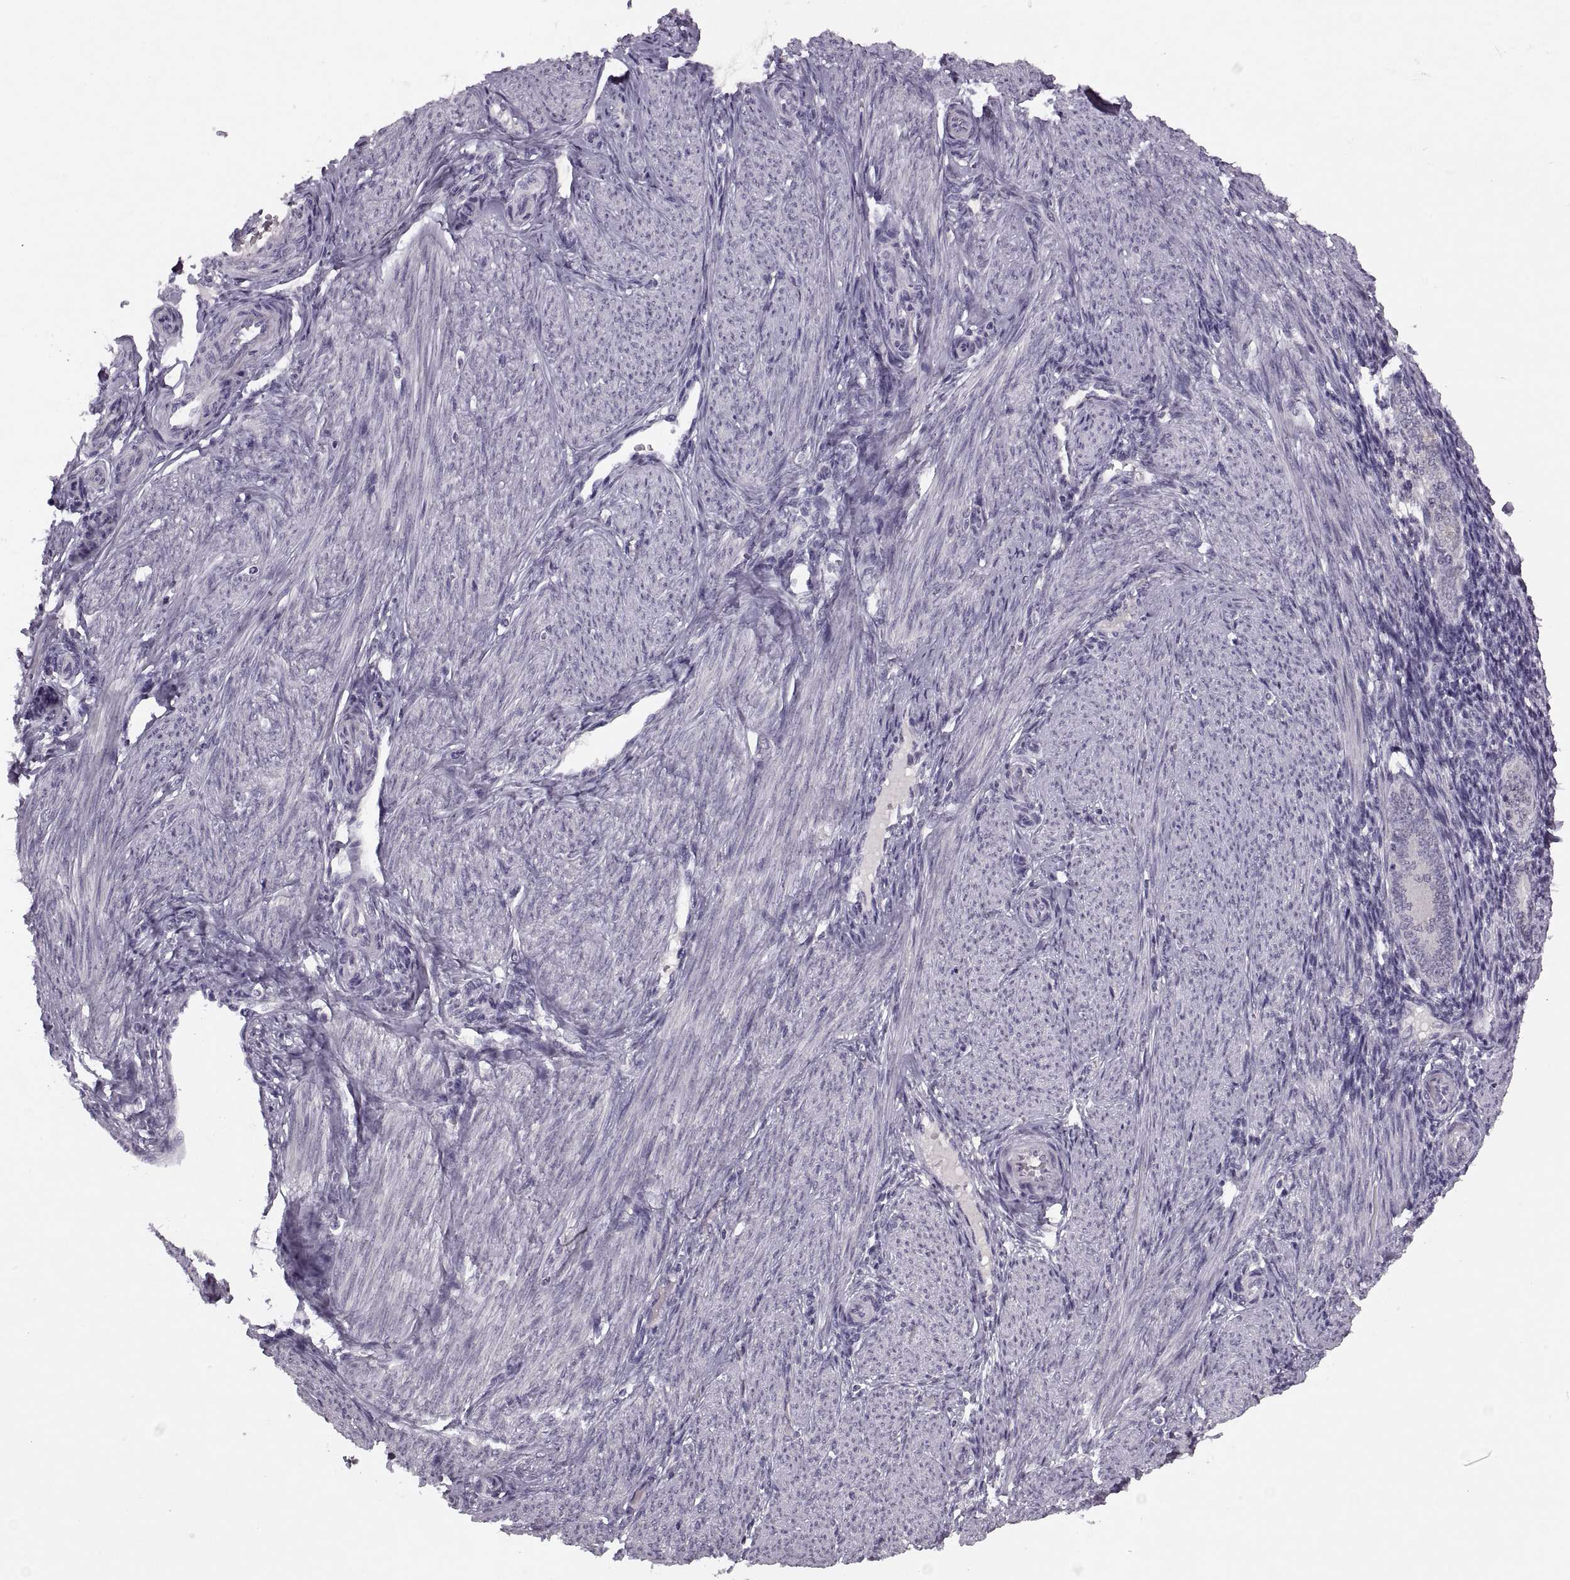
{"staining": {"intensity": "negative", "quantity": "none", "location": "none"}, "tissue": "endometrium", "cell_type": "Cells in endometrial stroma", "image_type": "normal", "snomed": [{"axis": "morphology", "description": "Normal tissue, NOS"}, {"axis": "topography", "description": "Endometrium"}], "caption": "A high-resolution micrograph shows immunohistochemistry (IHC) staining of benign endometrium, which reveals no significant staining in cells in endometrial stroma. The staining is performed using DAB (3,3'-diaminobenzidine) brown chromogen with nuclei counter-stained in using hematoxylin.", "gene": "CACNA1F", "patient": {"sex": "female", "age": 39}}